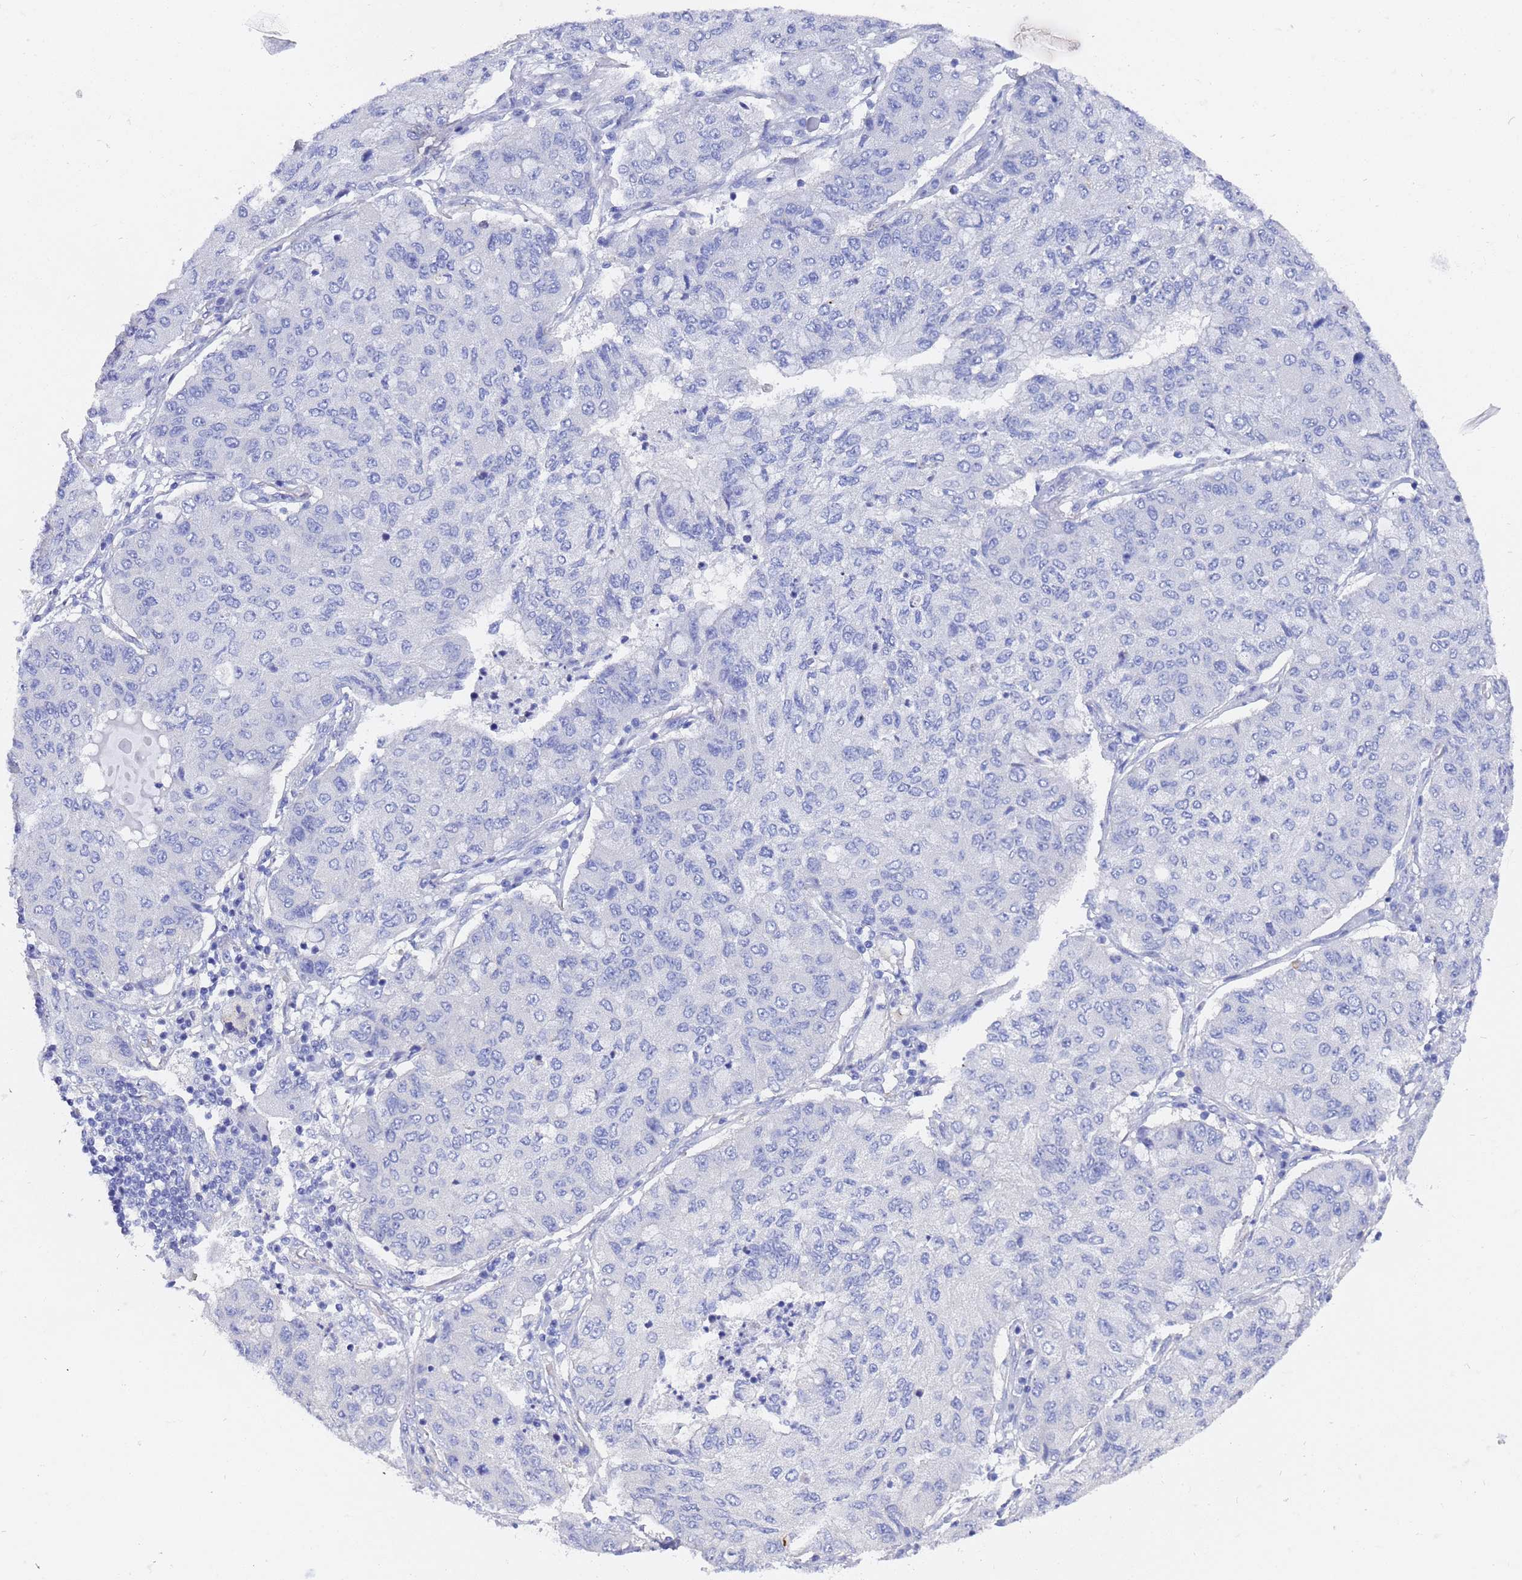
{"staining": {"intensity": "negative", "quantity": "none", "location": "none"}, "tissue": "lung cancer", "cell_type": "Tumor cells", "image_type": "cancer", "snomed": [{"axis": "morphology", "description": "Squamous cell carcinoma, NOS"}, {"axis": "topography", "description": "Lung"}], "caption": "Immunohistochemical staining of lung cancer displays no significant expression in tumor cells.", "gene": "TUBB1", "patient": {"sex": "male", "age": 74}}